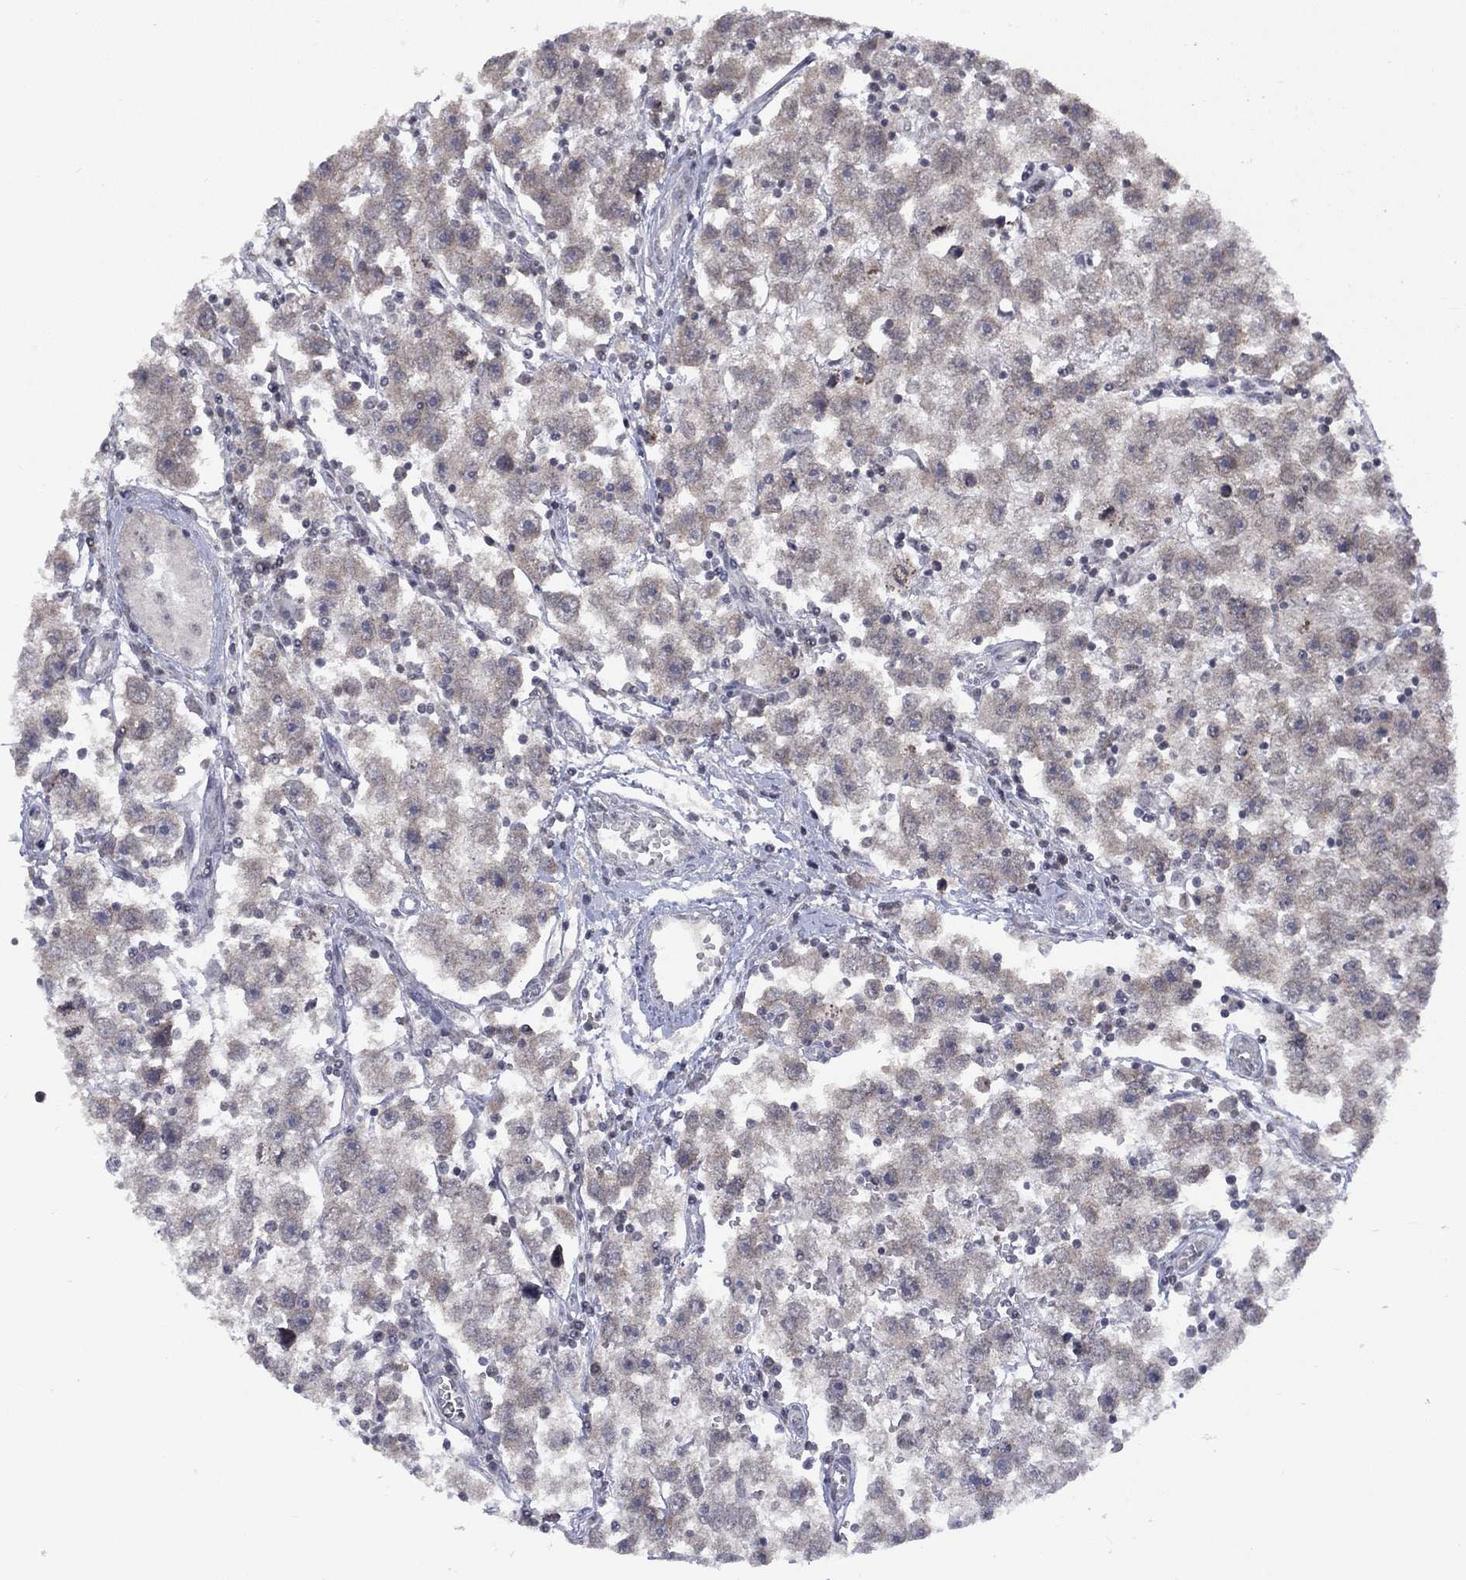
{"staining": {"intensity": "negative", "quantity": "none", "location": "none"}, "tissue": "testis cancer", "cell_type": "Tumor cells", "image_type": "cancer", "snomed": [{"axis": "morphology", "description": "Seminoma, NOS"}, {"axis": "topography", "description": "Testis"}], "caption": "High magnification brightfield microscopy of seminoma (testis) stained with DAB (3,3'-diaminobenzidine) (brown) and counterstained with hematoxylin (blue): tumor cells show no significant expression.", "gene": "SPATA33", "patient": {"sex": "male", "age": 30}}